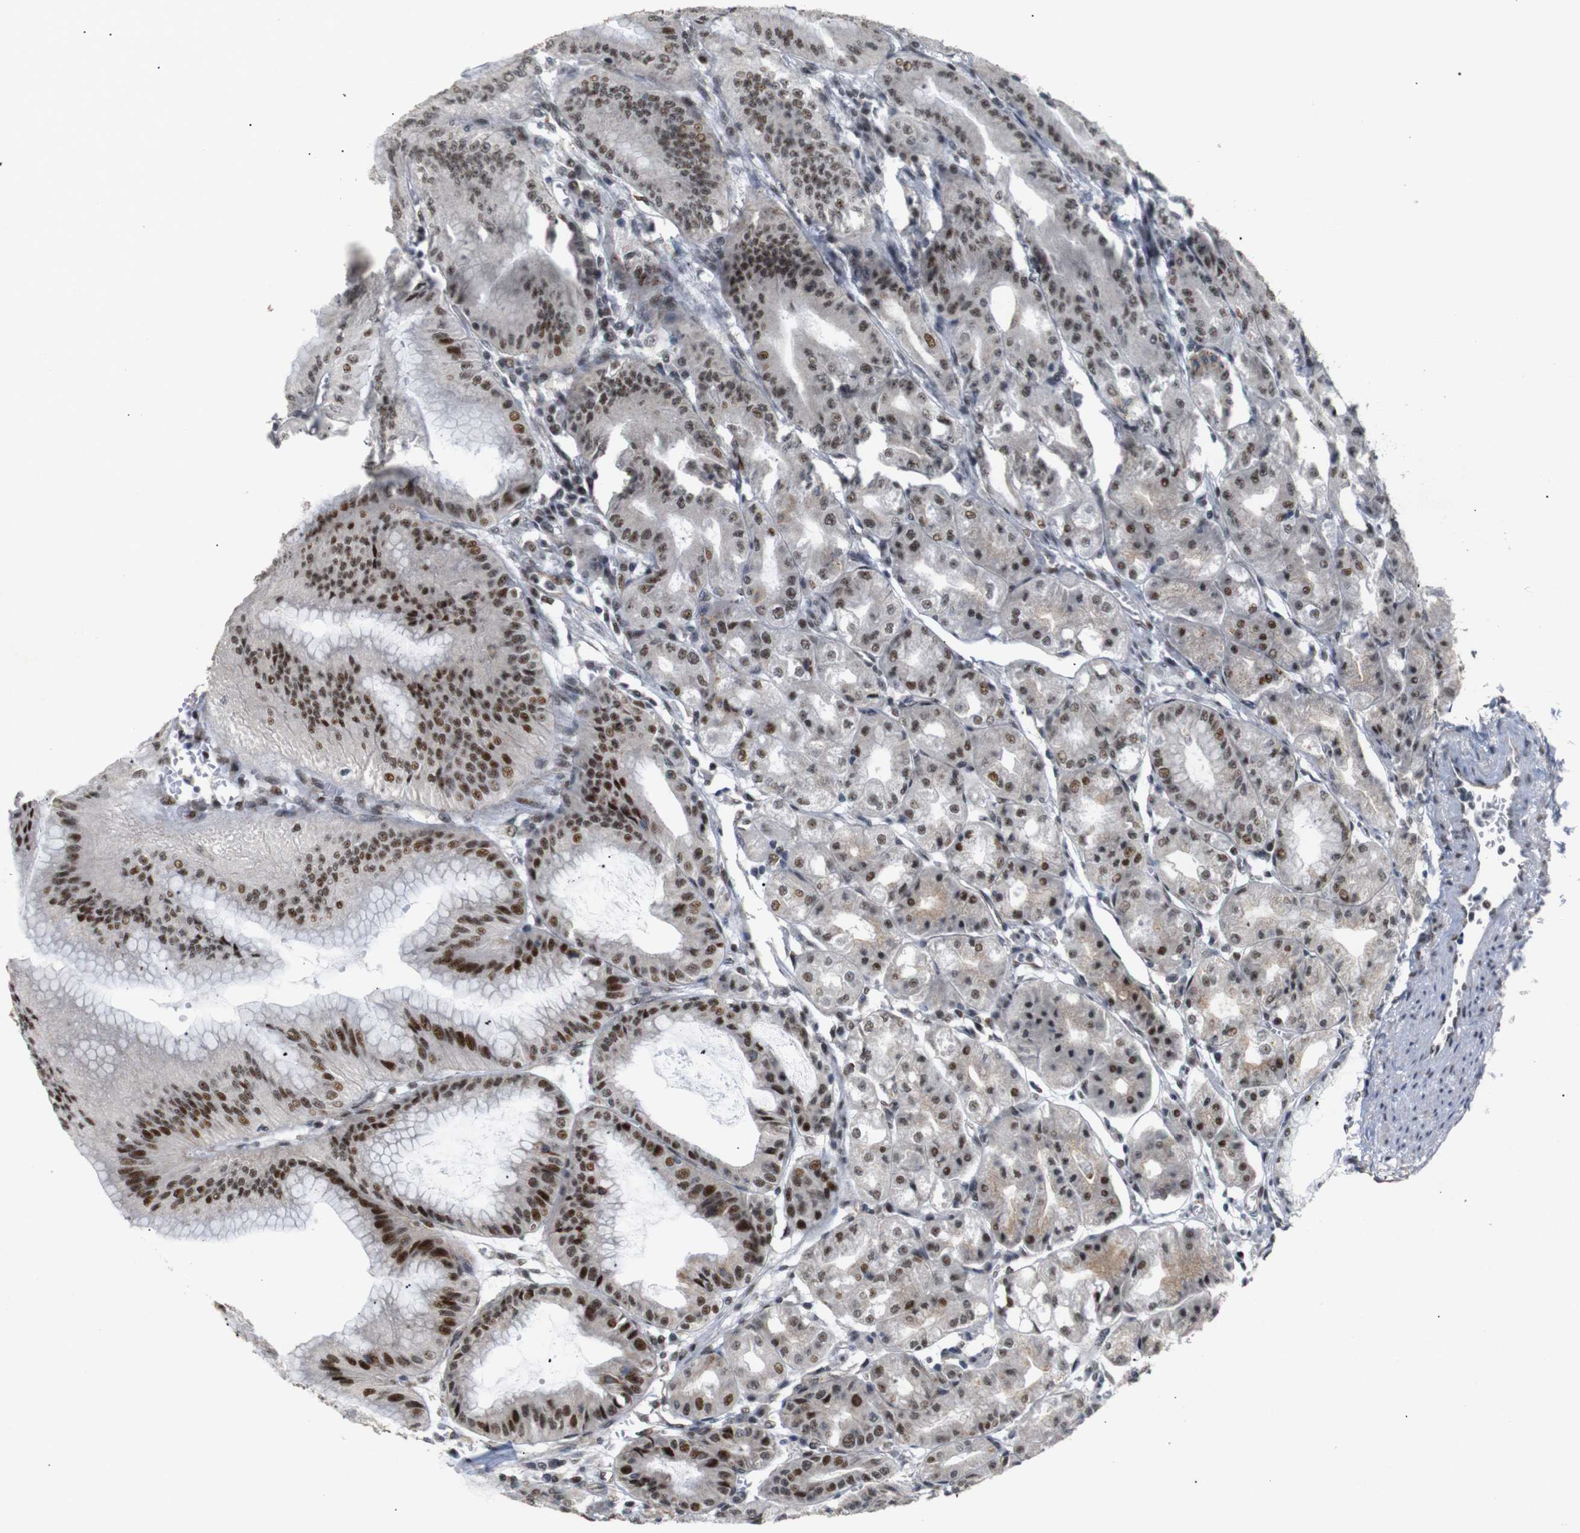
{"staining": {"intensity": "strong", "quantity": ">75%", "location": "nuclear"}, "tissue": "stomach", "cell_type": "Glandular cells", "image_type": "normal", "snomed": [{"axis": "morphology", "description": "Normal tissue, NOS"}, {"axis": "topography", "description": "Stomach, lower"}], "caption": "IHC staining of unremarkable stomach, which demonstrates high levels of strong nuclear expression in approximately >75% of glandular cells indicating strong nuclear protein expression. The staining was performed using DAB (brown) for protein detection and nuclei were counterstained in hematoxylin (blue).", "gene": "PYM1", "patient": {"sex": "male", "age": 71}}